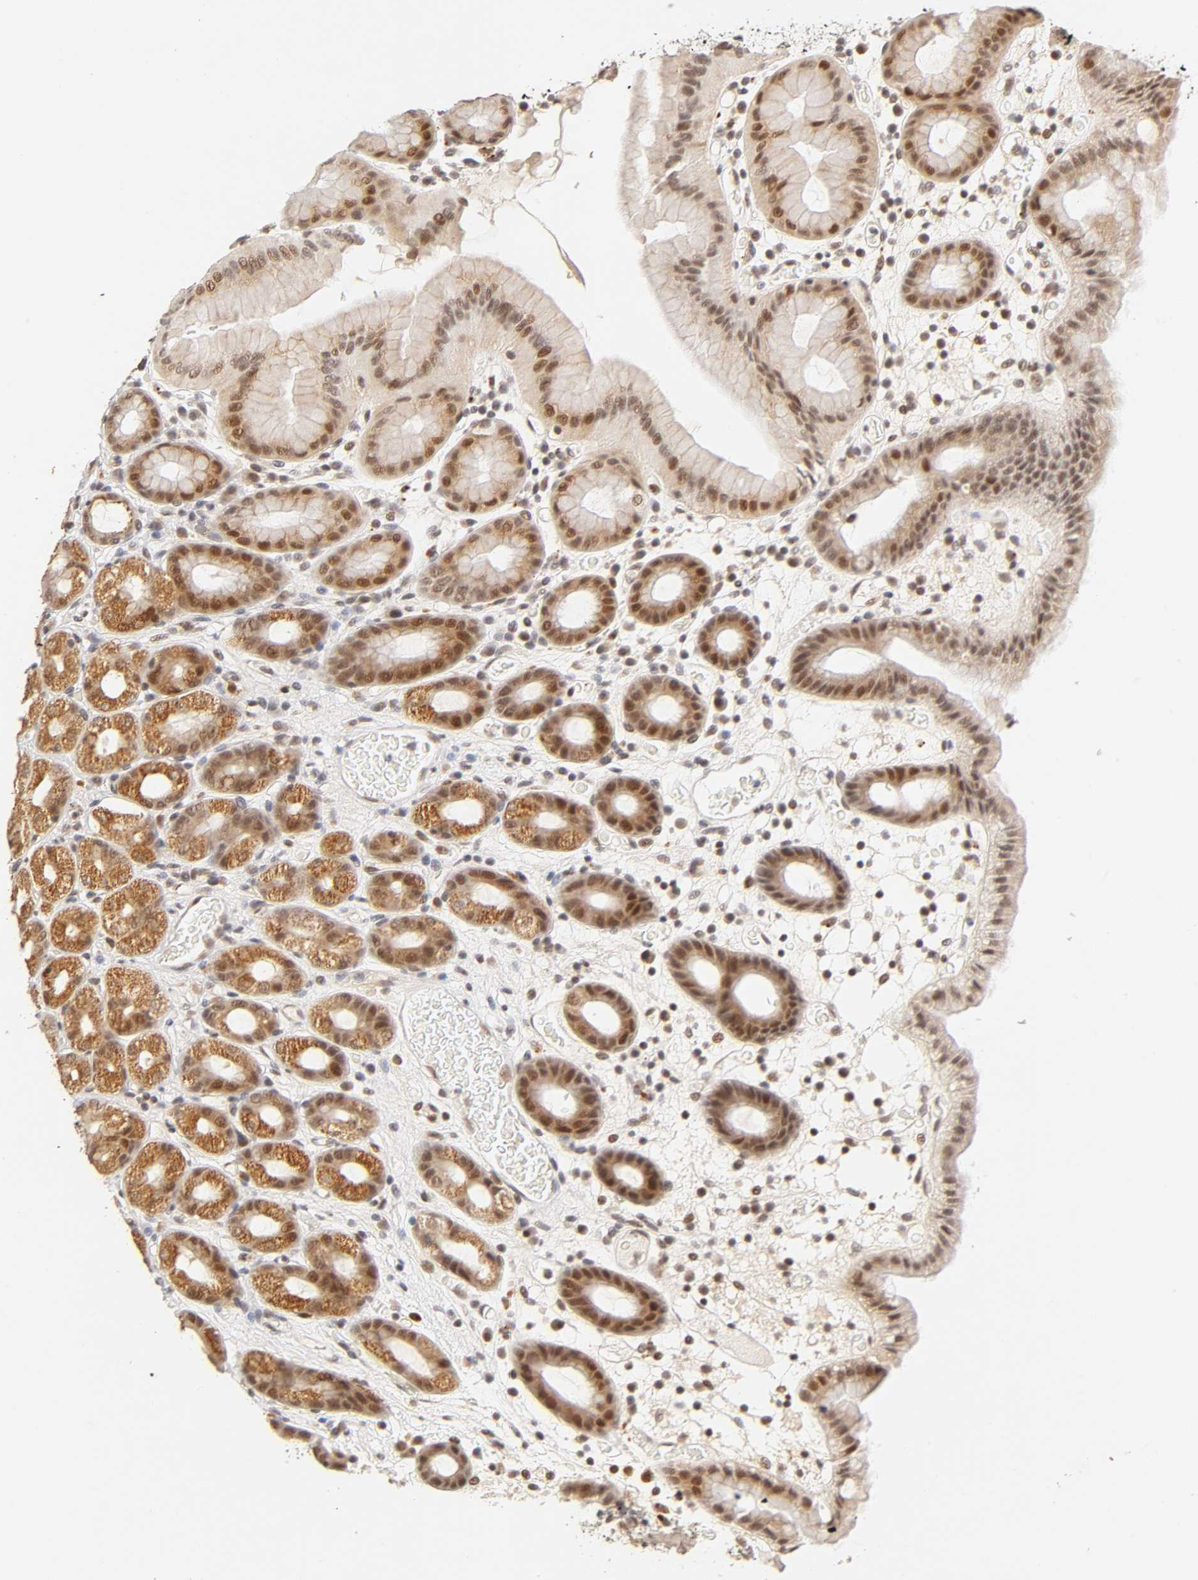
{"staining": {"intensity": "moderate", "quantity": ">75%", "location": "cytoplasmic/membranous,nuclear"}, "tissue": "stomach", "cell_type": "Glandular cells", "image_type": "normal", "snomed": [{"axis": "morphology", "description": "Normal tissue, NOS"}, {"axis": "topography", "description": "Stomach, upper"}], "caption": "The histopathology image displays immunohistochemical staining of normal stomach. There is moderate cytoplasmic/membranous,nuclear staining is seen in approximately >75% of glandular cells.", "gene": "TAF10", "patient": {"sex": "male", "age": 68}}